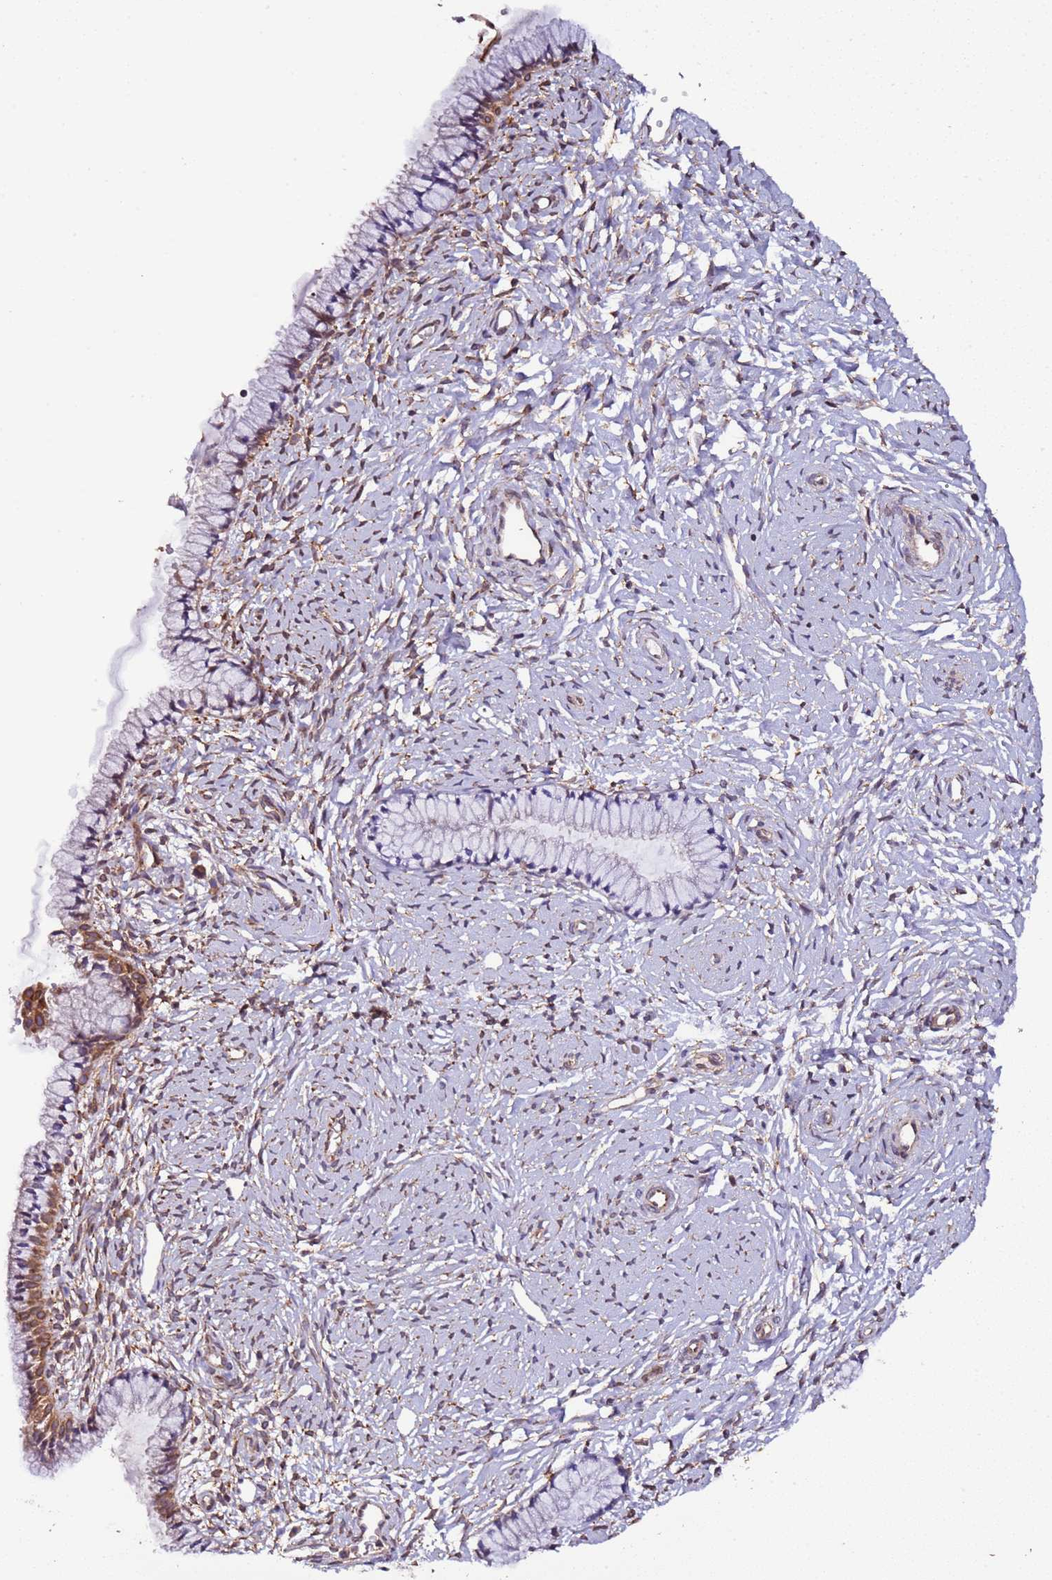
{"staining": {"intensity": "moderate", "quantity": "25%-75%", "location": "cytoplasmic/membranous"}, "tissue": "cervix", "cell_type": "Glandular cells", "image_type": "normal", "snomed": [{"axis": "morphology", "description": "Normal tissue, NOS"}, {"axis": "topography", "description": "Cervix"}], "caption": "An image of human cervix stained for a protein shows moderate cytoplasmic/membranous brown staining in glandular cells.", "gene": "SLC41A3", "patient": {"sex": "female", "age": 33}}